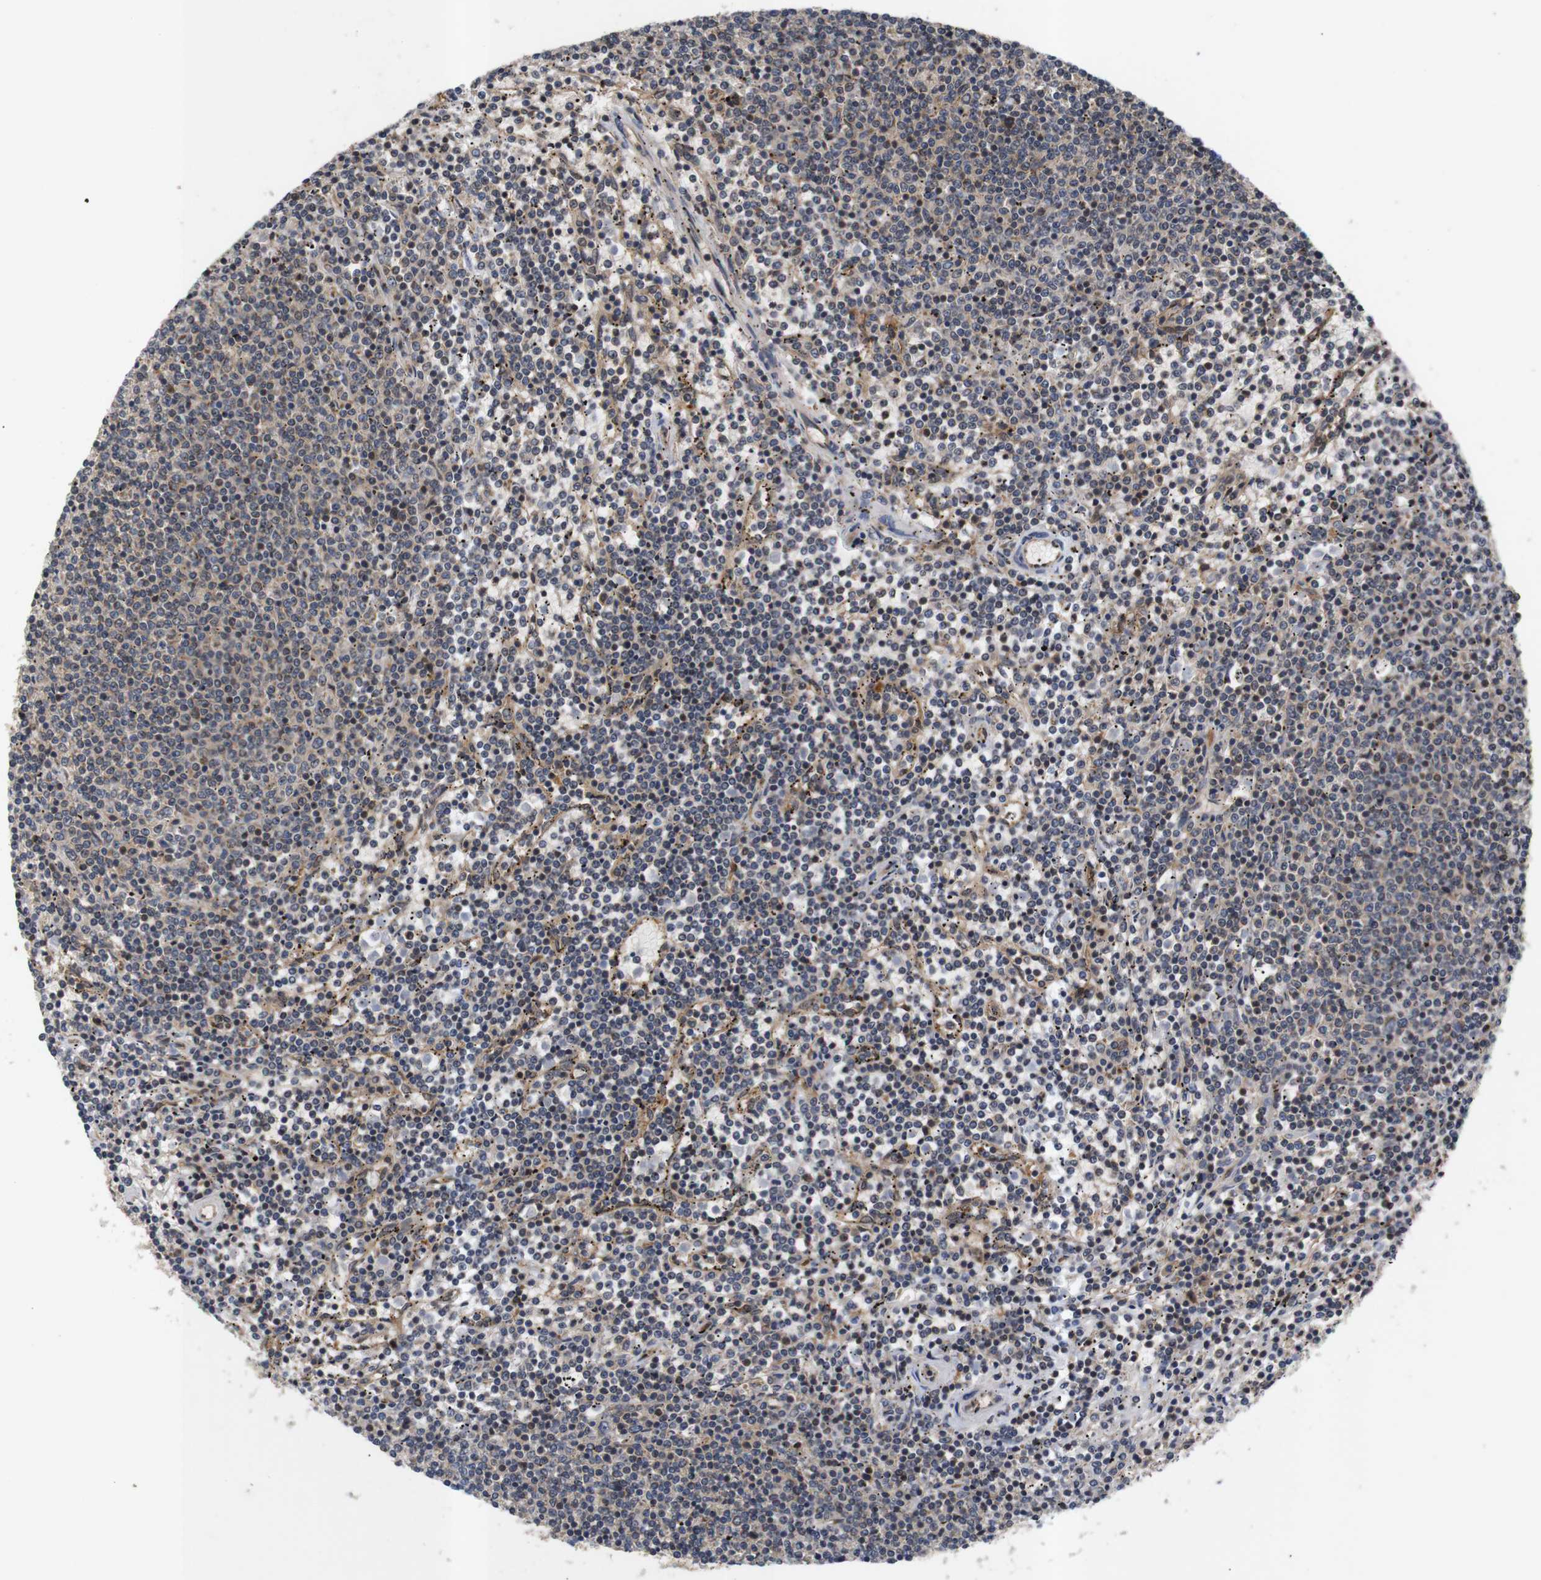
{"staining": {"intensity": "weak", "quantity": "<25%", "location": "cytoplasmic/membranous"}, "tissue": "lymphoma", "cell_type": "Tumor cells", "image_type": "cancer", "snomed": [{"axis": "morphology", "description": "Malignant lymphoma, non-Hodgkin's type, Low grade"}, {"axis": "topography", "description": "Spleen"}], "caption": "Immunohistochemistry (IHC) histopathology image of neoplastic tissue: human low-grade malignant lymphoma, non-Hodgkin's type stained with DAB reveals no significant protein staining in tumor cells.", "gene": "RIPK1", "patient": {"sex": "female", "age": 50}}